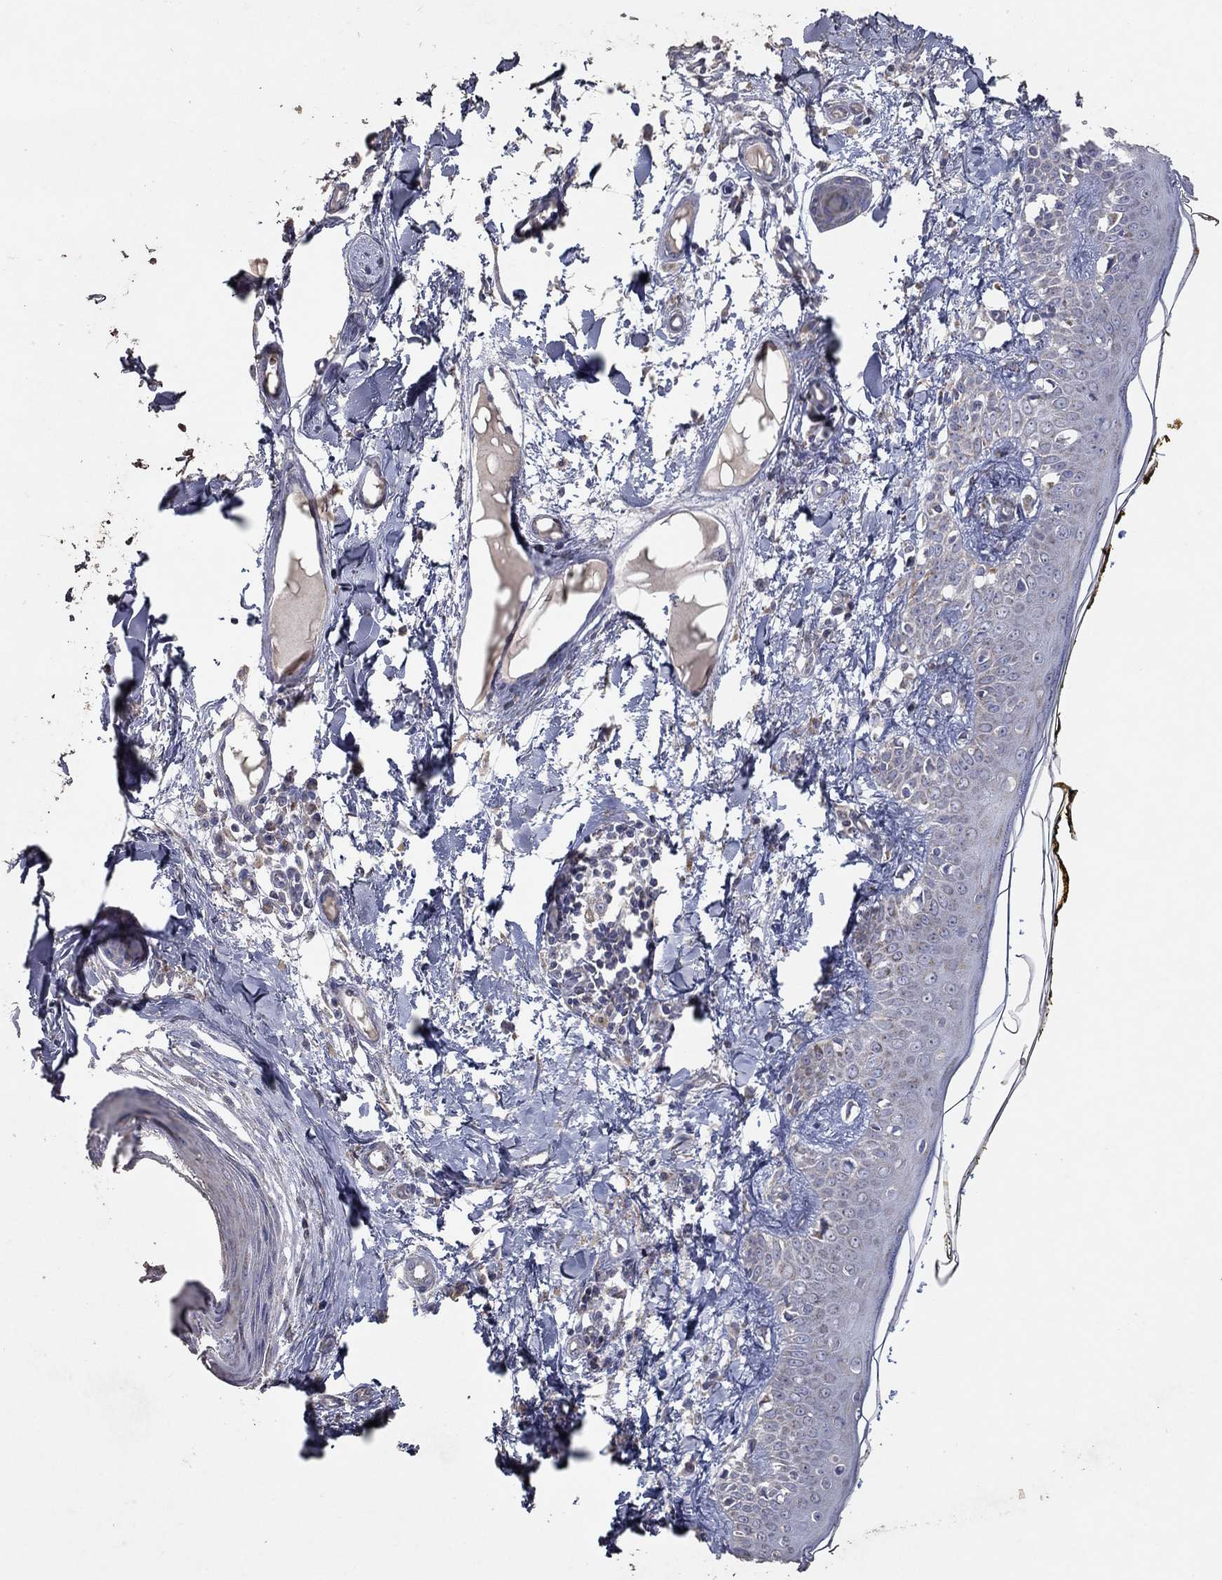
{"staining": {"intensity": "moderate", "quantity": "25%-75%", "location": "cytoplasmic/membranous"}, "tissue": "skin", "cell_type": "Fibroblasts", "image_type": "normal", "snomed": [{"axis": "morphology", "description": "Normal tissue, NOS"}, {"axis": "topography", "description": "Skin"}], "caption": "This is a micrograph of immunohistochemistry (IHC) staining of unremarkable skin, which shows moderate staining in the cytoplasmic/membranous of fibroblasts.", "gene": "C9orf85", "patient": {"sex": "male", "age": 76}}